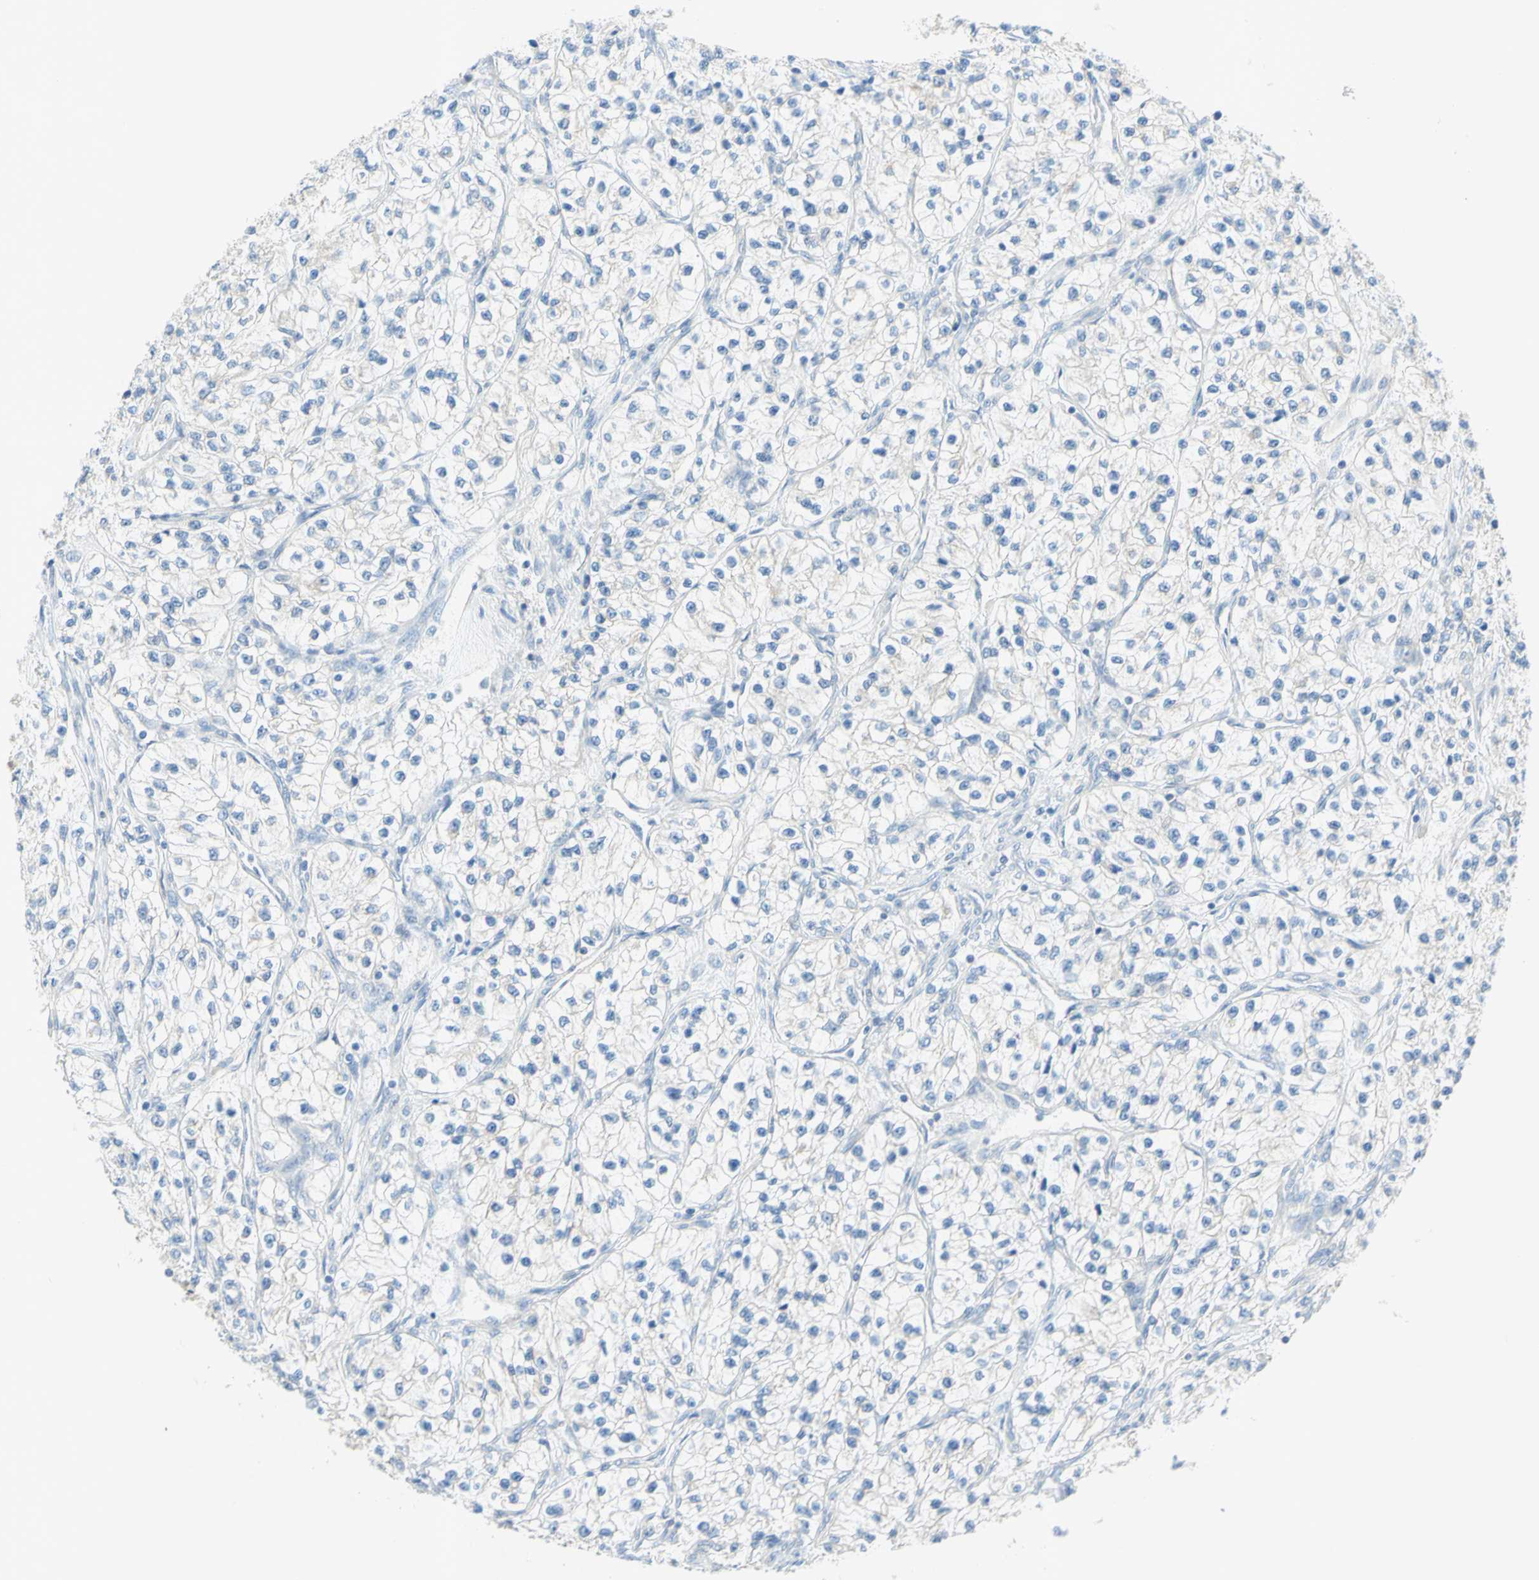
{"staining": {"intensity": "negative", "quantity": "none", "location": "none"}, "tissue": "renal cancer", "cell_type": "Tumor cells", "image_type": "cancer", "snomed": [{"axis": "morphology", "description": "Adenocarcinoma, NOS"}, {"axis": "topography", "description": "Kidney"}], "caption": "Renal cancer stained for a protein using immunohistochemistry (IHC) displays no expression tumor cells.", "gene": "MFF", "patient": {"sex": "female", "age": 57}}